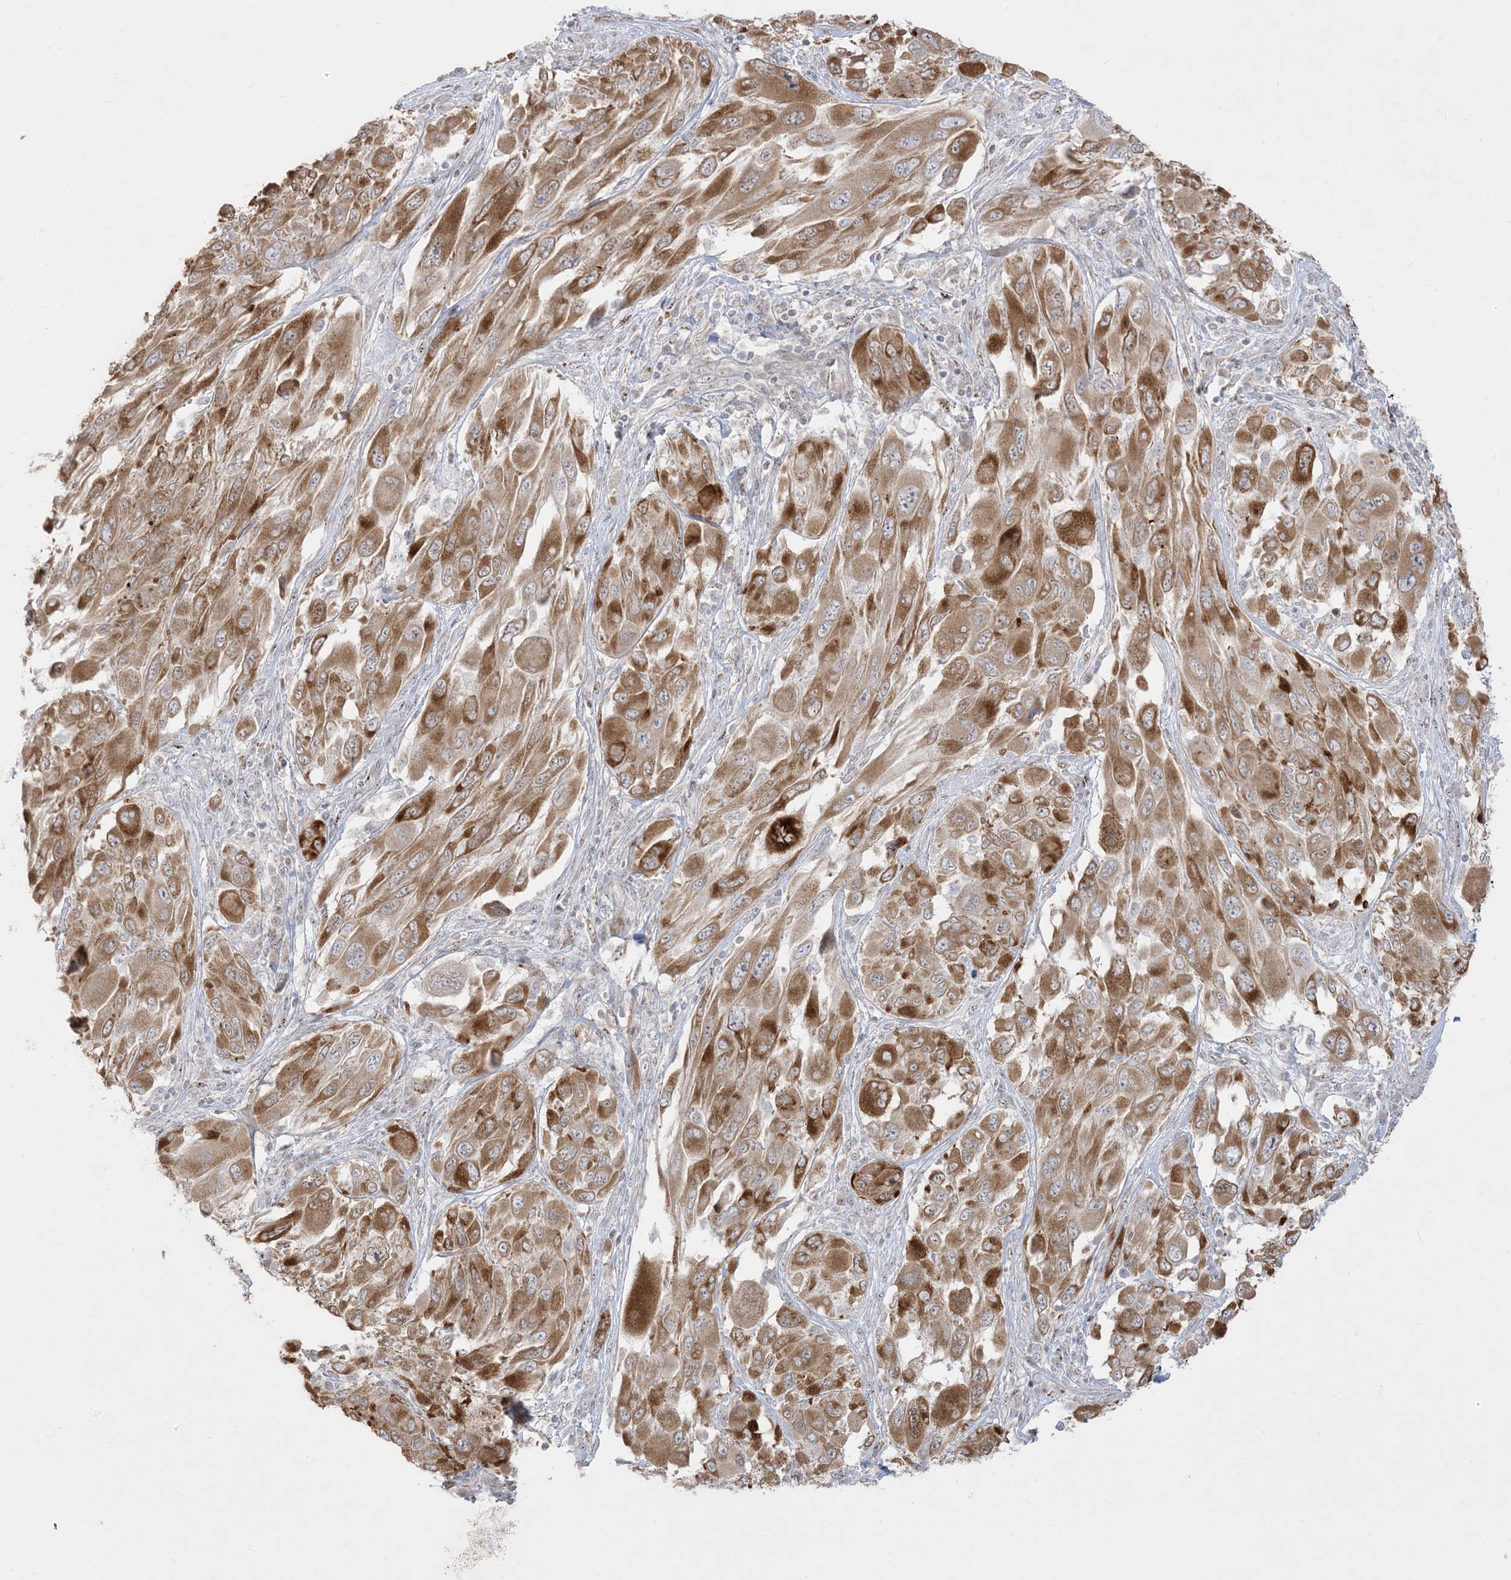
{"staining": {"intensity": "strong", "quantity": "25%-75%", "location": "cytoplasmic/membranous"}, "tissue": "melanoma", "cell_type": "Tumor cells", "image_type": "cancer", "snomed": [{"axis": "morphology", "description": "Malignant melanoma, NOS"}, {"axis": "topography", "description": "Skin"}], "caption": "This is an image of immunohistochemistry (IHC) staining of malignant melanoma, which shows strong expression in the cytoplasmic/membranous of tumor cells.", "gene": "BHLHE40", "patient": {"sex": "female", "age": 91}}